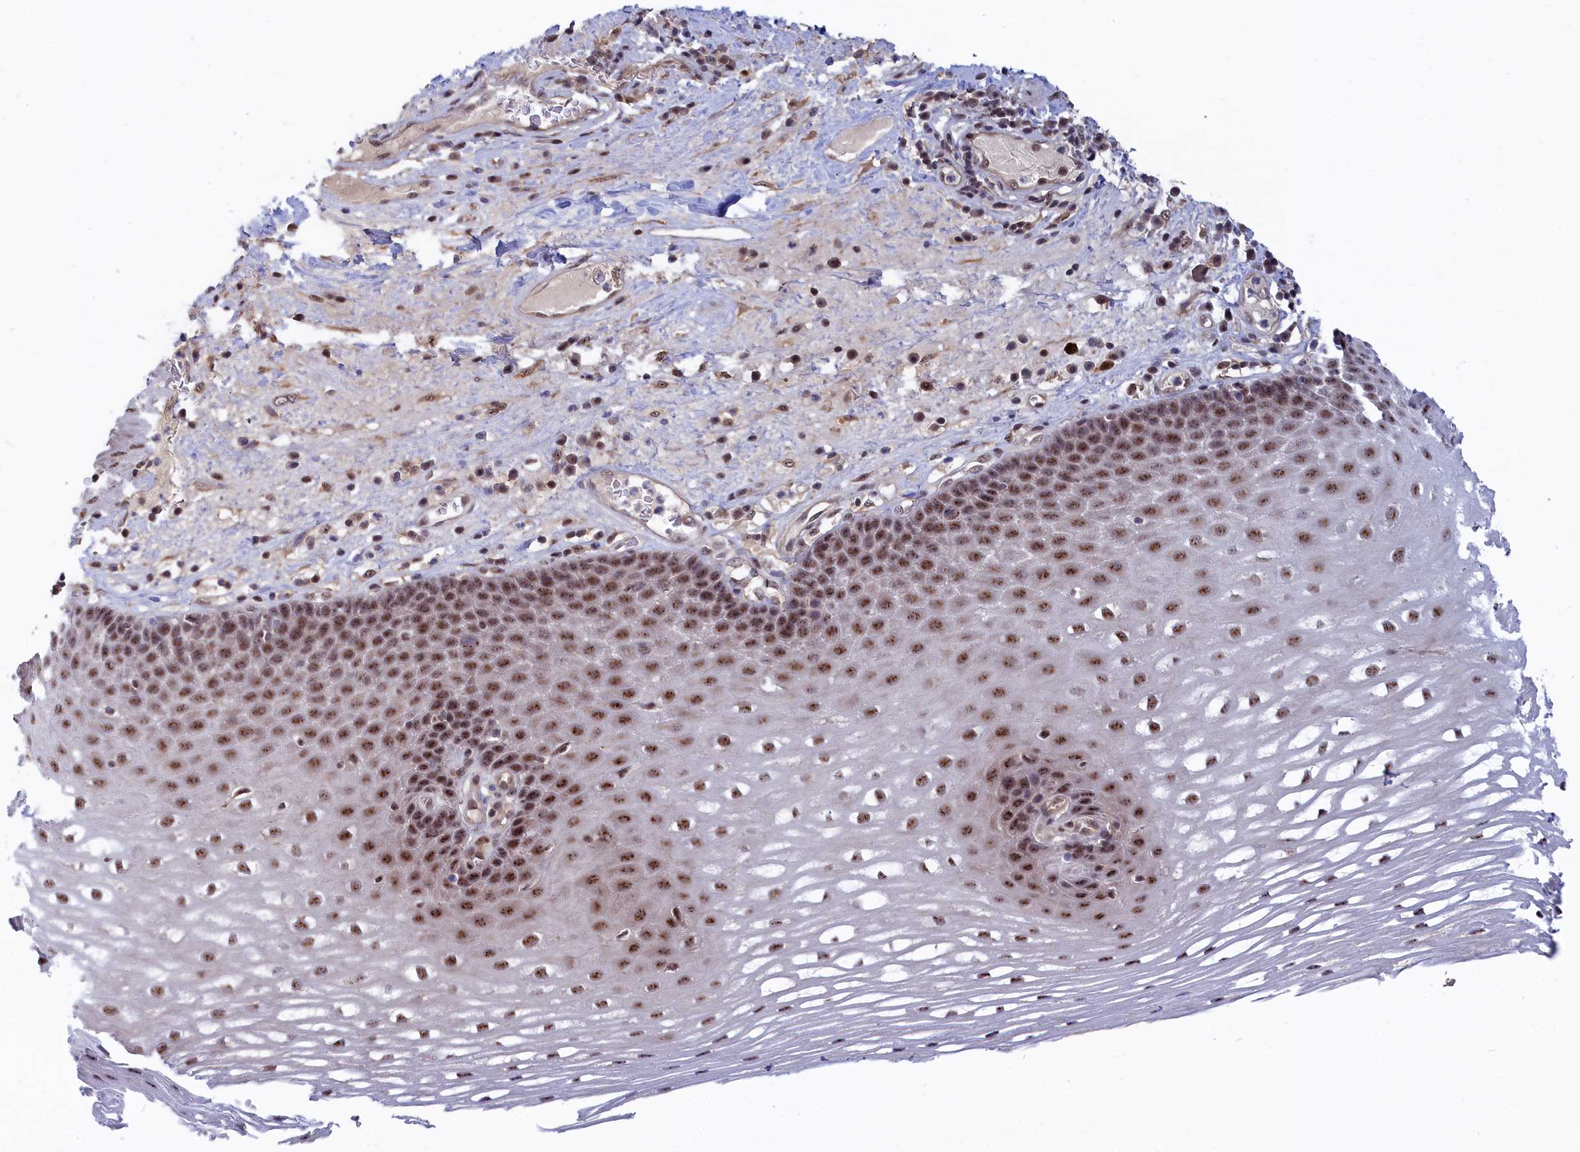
{"staining": {"intensity": "moderate", "quantity": ">75%", "location": "nuclear"}, "tissue": "esophagus", "cell_type": "Squamous epithelial cells", "image_type": "normal", "snomed": [{"axis": "morphology", "description": "Normal tissue, NOS"}, {"axis": "topography", "description": "Esophagus"}], "caption": "Immunohistochemical staining of unremarkable human esophagus exhibits medium levels of moderate nuclear staining in about >75% of squamous epithelial cells.", "gene": "TAB1", "patient": {"sex": "male", "age": 62}}